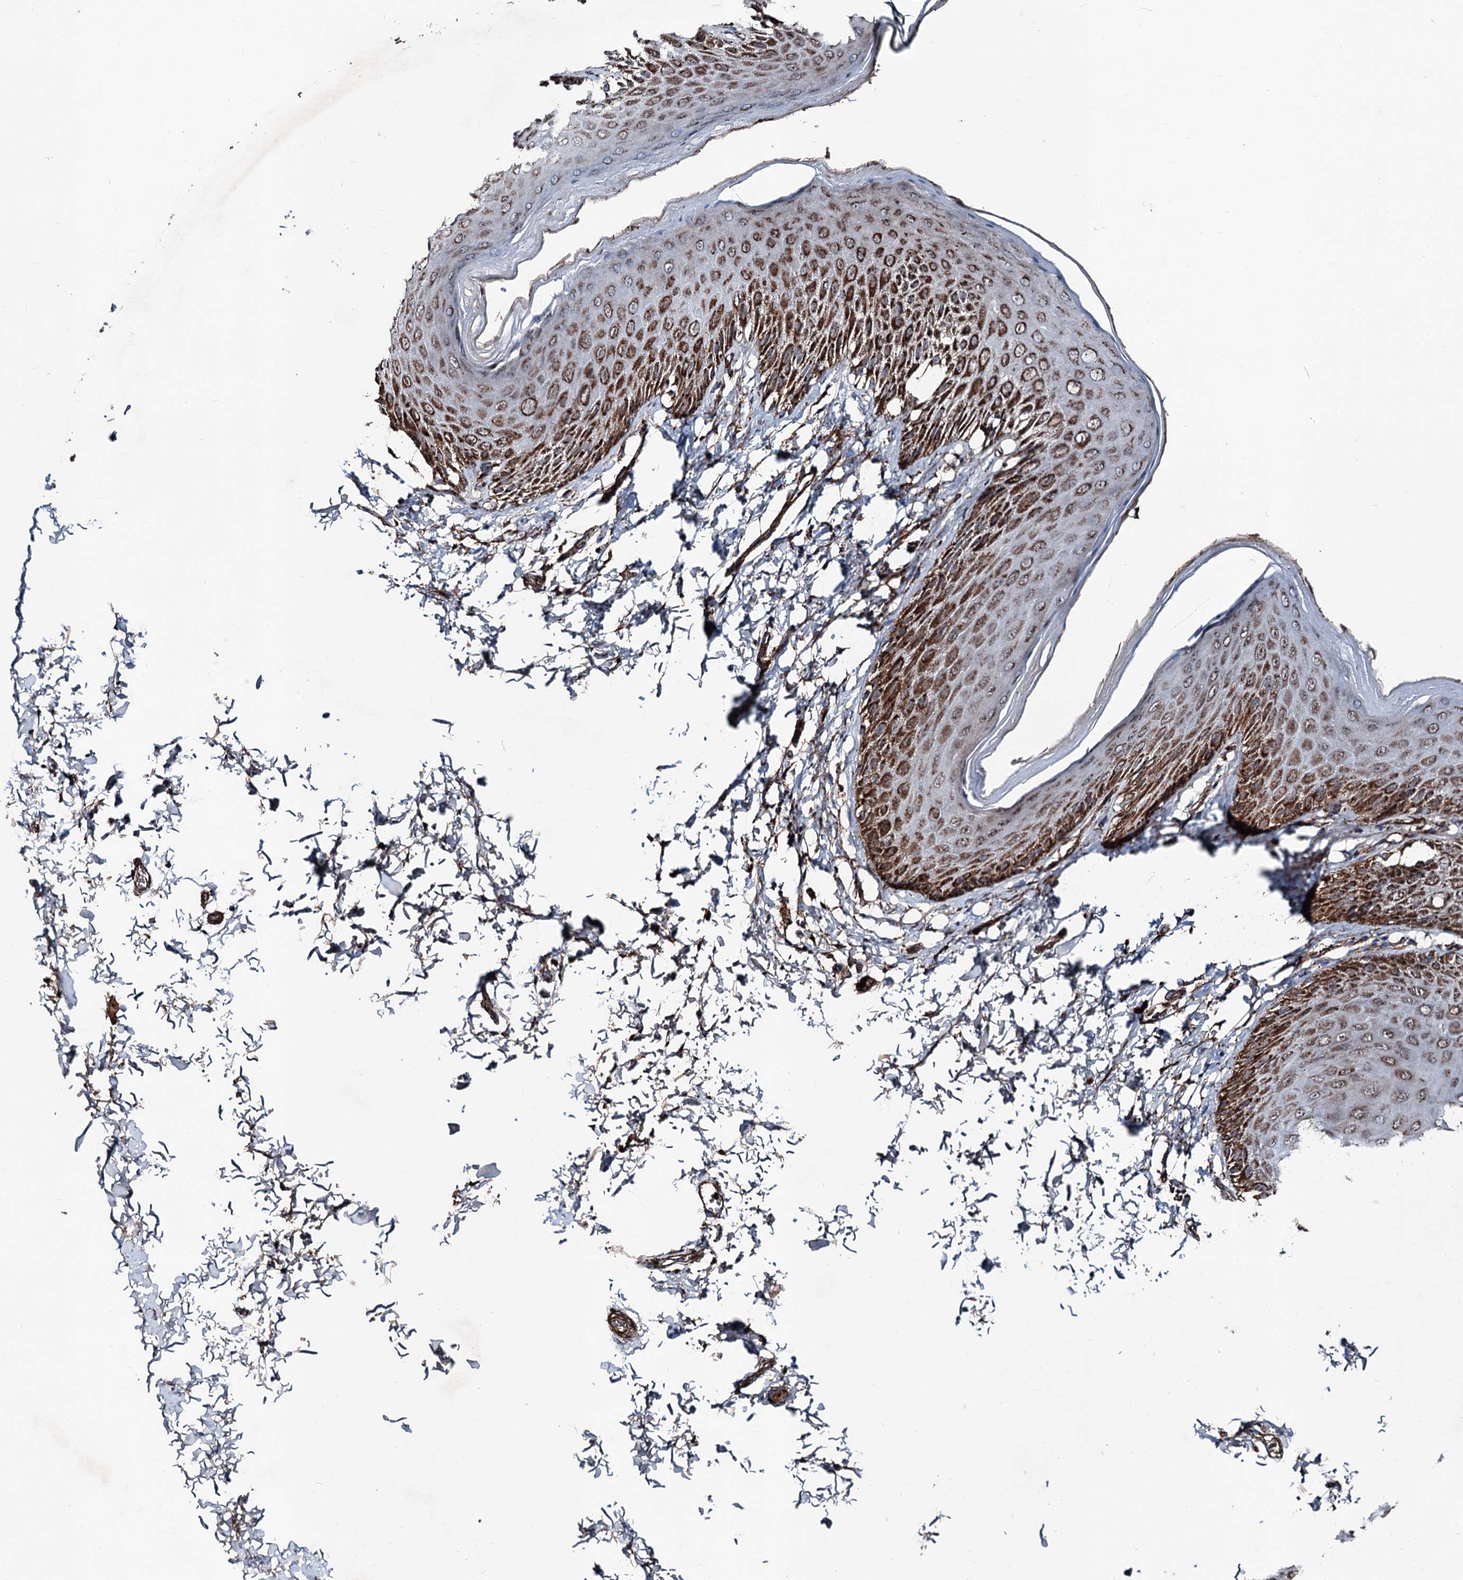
{"staining": {"intensity": "strong", "quantity": ">75%", "location": "cytoplasmic/membranous"}, "tissue": "skin", "cell_type": "Epidermal cells", "image_type": "normal", "snomed": [{"axis": "morphology", "description": "Normal tissue, NOS"}, {"axis": "topography", "description": "Anal"}], "caption": "Brown immunohistochemical staining in unremarkable human skin demonstrates strong cytoplasmic/membranous expression in about >75% of epidermal cells. (Stains: DAB in brown, nuclei in blue, Microscopy: brightfield microscopy at high magnification).", "gene": "DDIAS", "patient": {"sex": "male", "age": 44}}